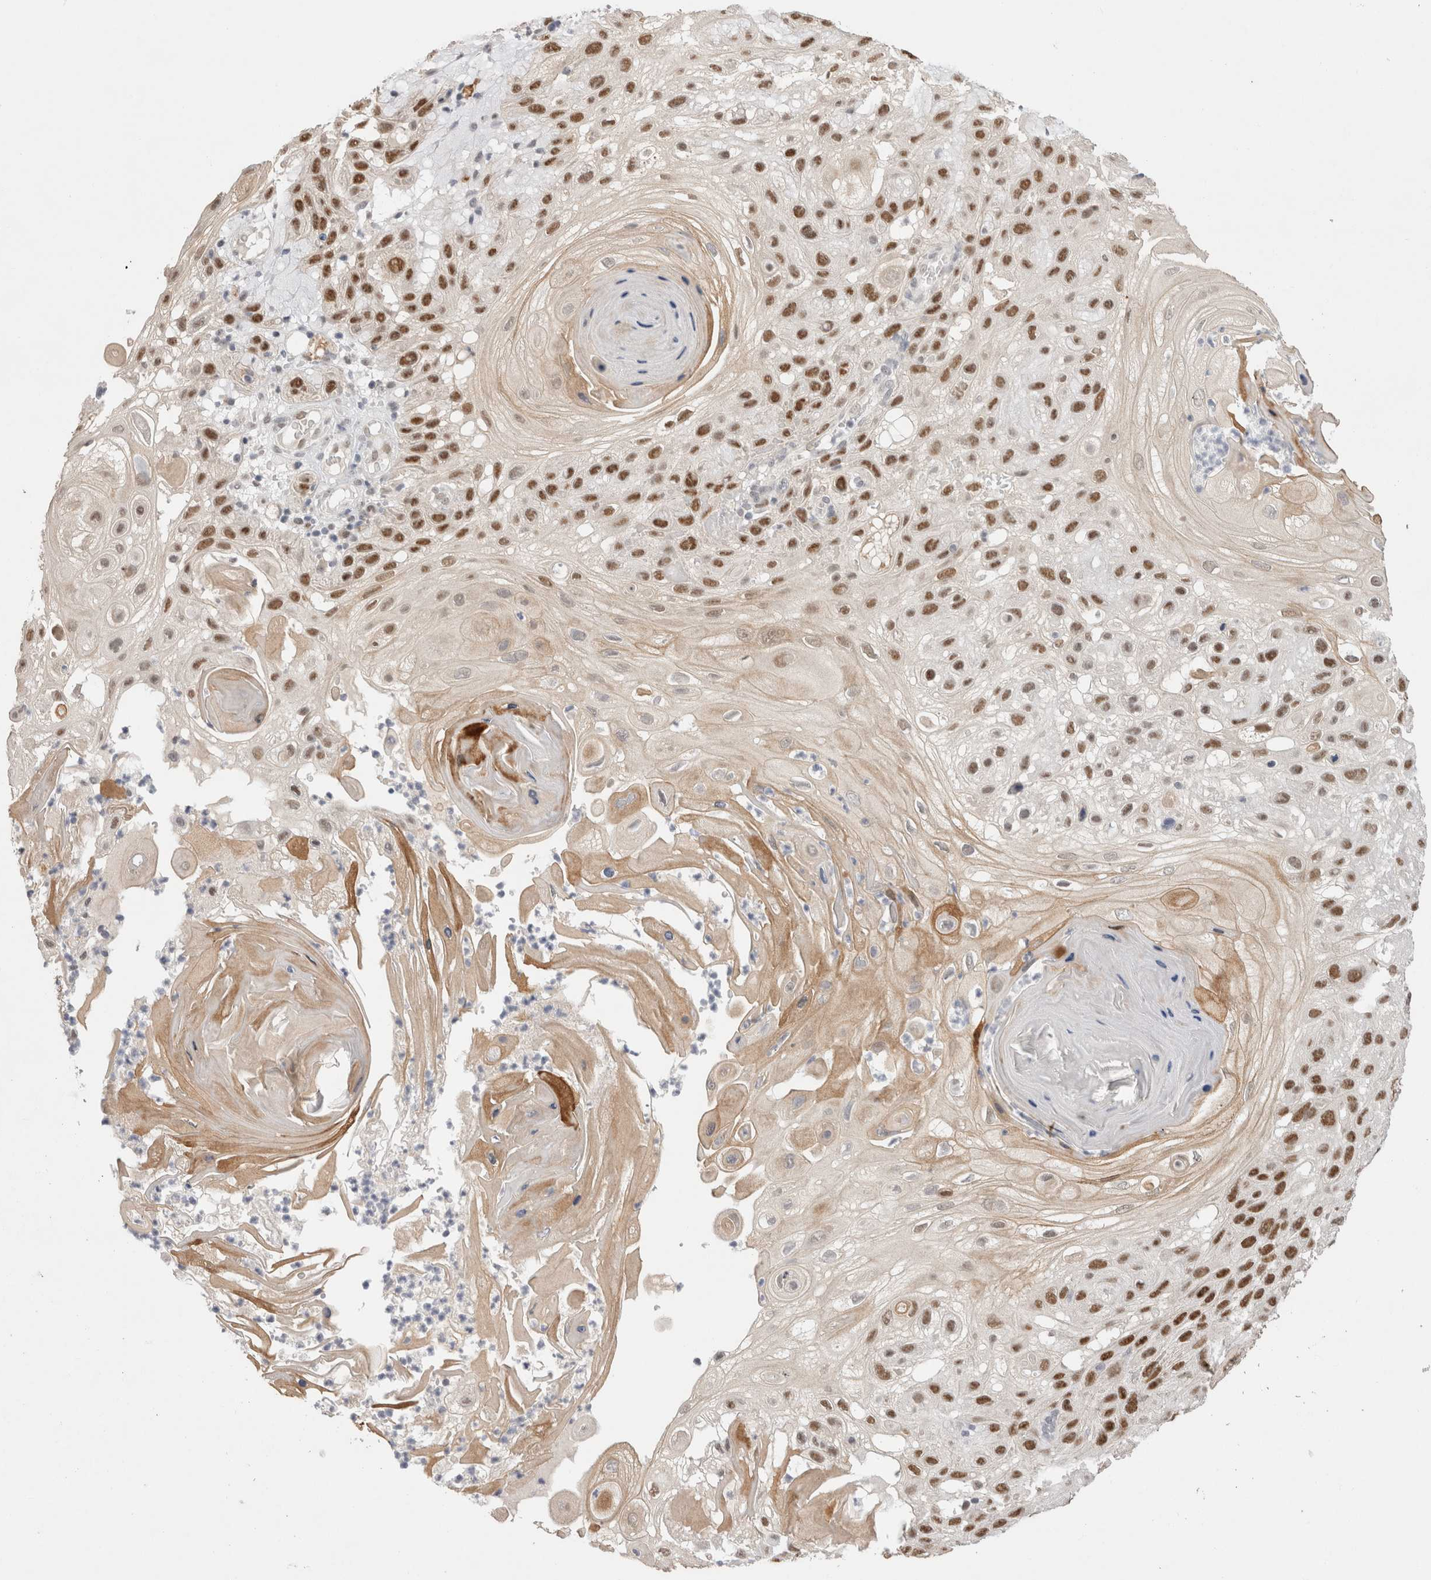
{"staining": {"intensity": "strong", "quantity": ">75%", "location": "cytoplasmic/membranous,nuclear"}, "tissue": "skin cancer", "cell_type": "Tumor cells", "image_type": "cancer", "snomed": [{"axis": "morphology", "description": "Normal tissue, NOS"}, {"axis": "morphology", "description": "Squamous cell carcinoma, NOS"}, {"axis": "topography", "description": "Skin"}], "caption": "Skin cancer (squamous cell carcinoma) stained for a protein exhibits strong cytoplasmic/membranous and nuclear positivity in tumor cells. (brown staining indicates protein expression, while blue staining denotes nuclei).", "gene": "RECQL4", "patient": {"sex": "female", "age": 96}}